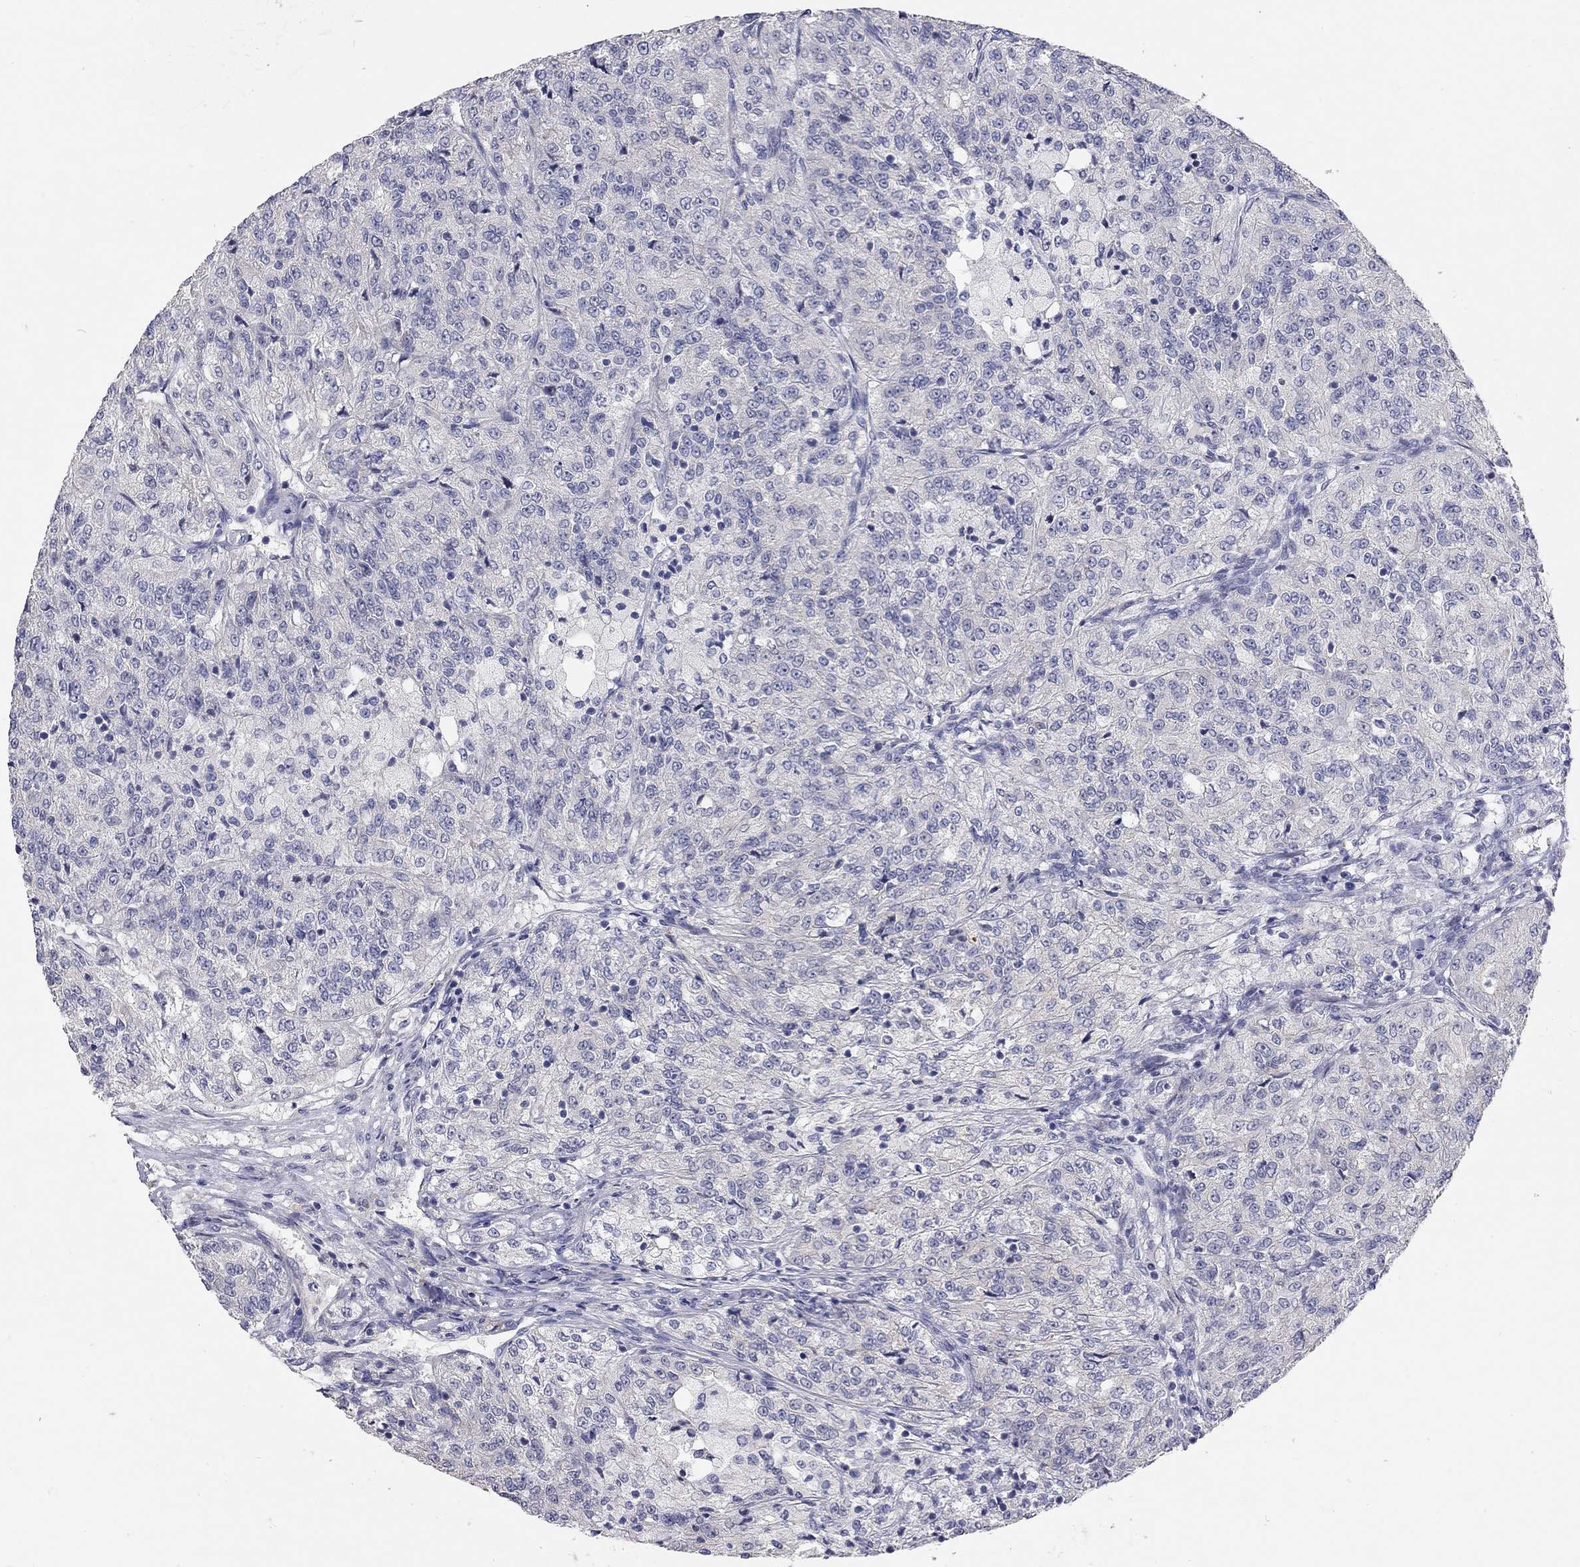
{"staining": {"intensity": "negative", "quantity": "none", "location": "none"}, "tissue": "renal cancer", "cell_type": "Tumor cells", "image_type": "cancer", "snomed": [{"axis": "morphology", "description": "Adenocarcinoma, NOS"}, {"axis": "topography", "description": "Kidney"}], "caption": "The IHC micrograph has no significant positivity in tumor cells of renal cancer (adenocarcinoma) tissue.", "gene": "PAPSS2", "patient": {"sex": "female", "age": 63}}